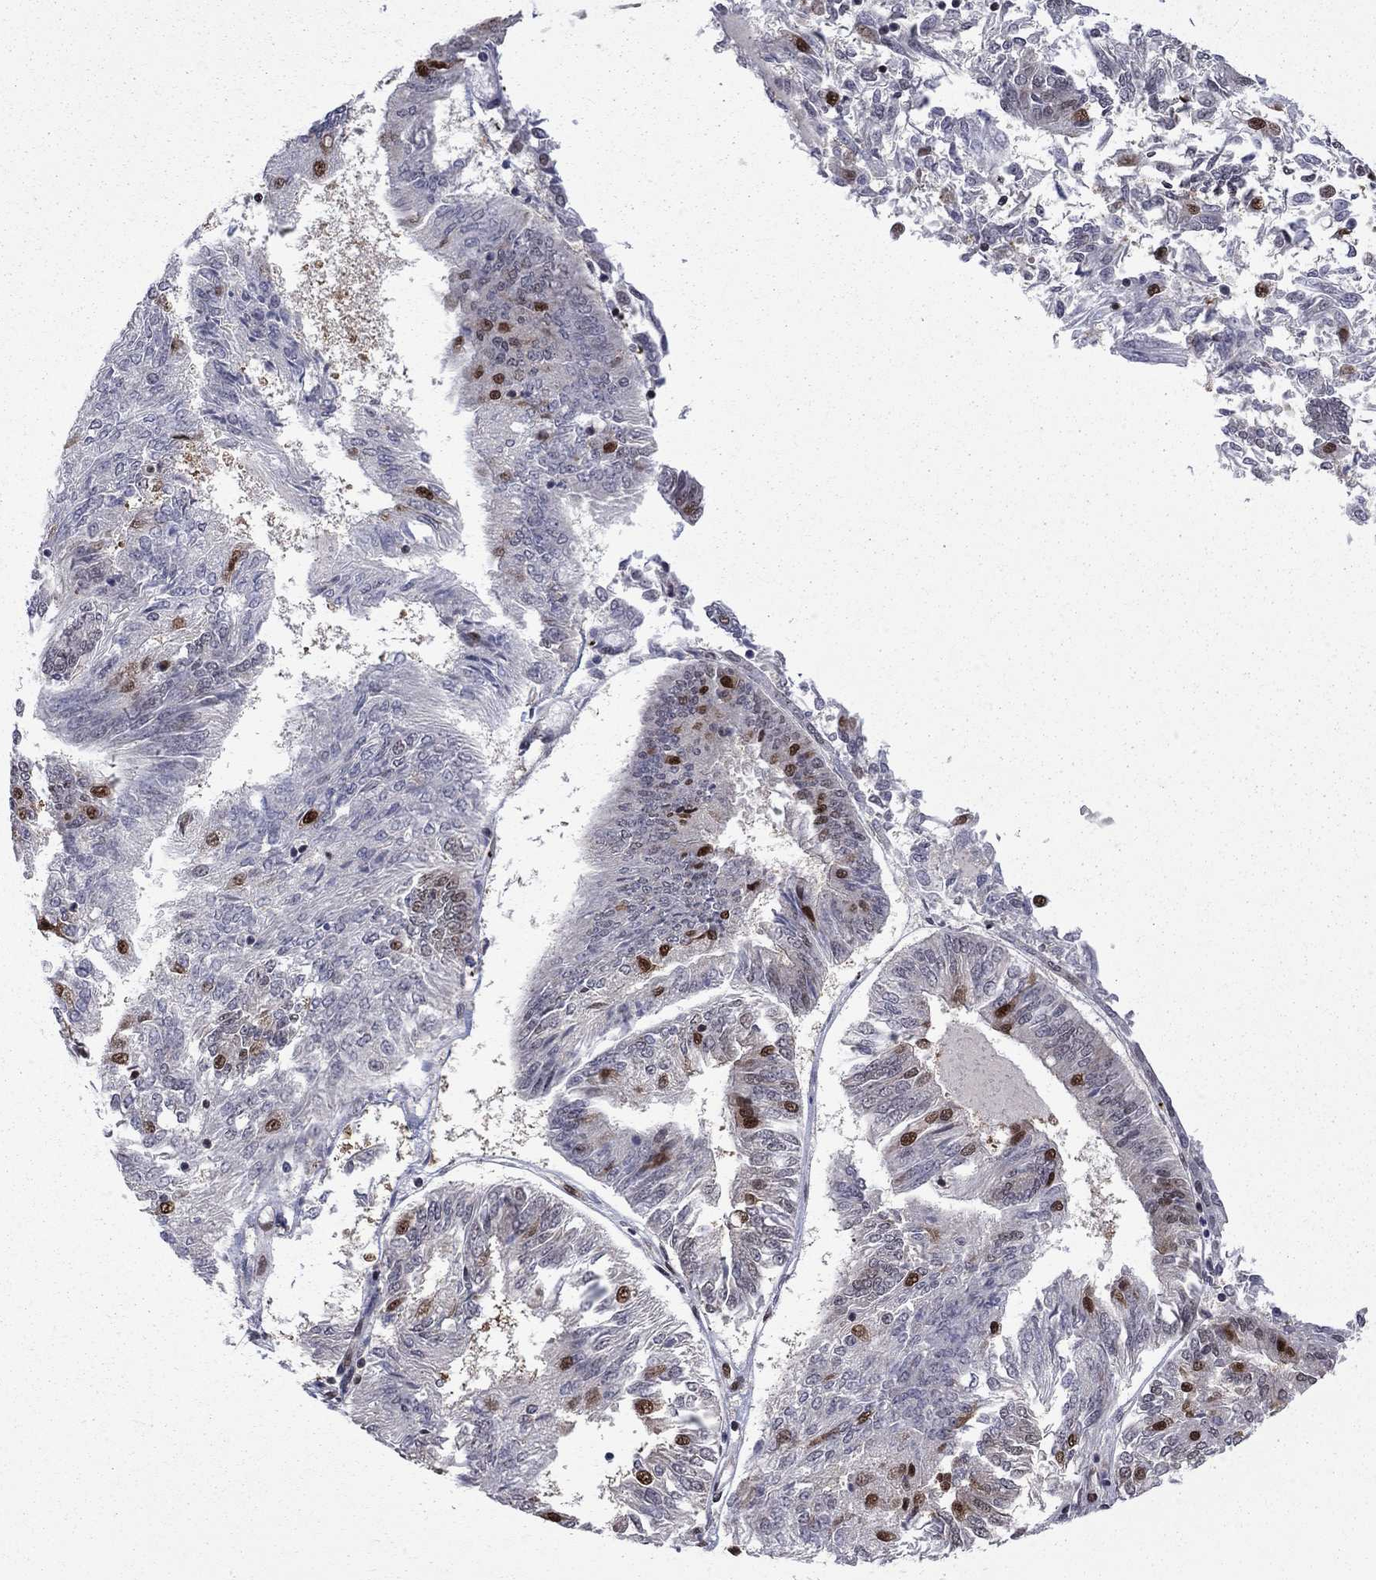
{"staining": {"intensity": "strong", "quantity": "<25%", "location": "nuclear"}, "tissue": "endometrial cancer", "cell_type": "Tumor cells", "image_type": "cancer", "snomed": [{"axis": "morphology", "description": "Adenocarcinoma, NOS"}, {"axis": "topography", "description": "Endometrium"}], "caption": "A medium amount of strong nuclear positivity is appreciated in approximately <25% of tumor cells in endometrial adenocarcinoma tissue.", "gene": "MED25", "patient": {"sex": "female", "age": 58}}